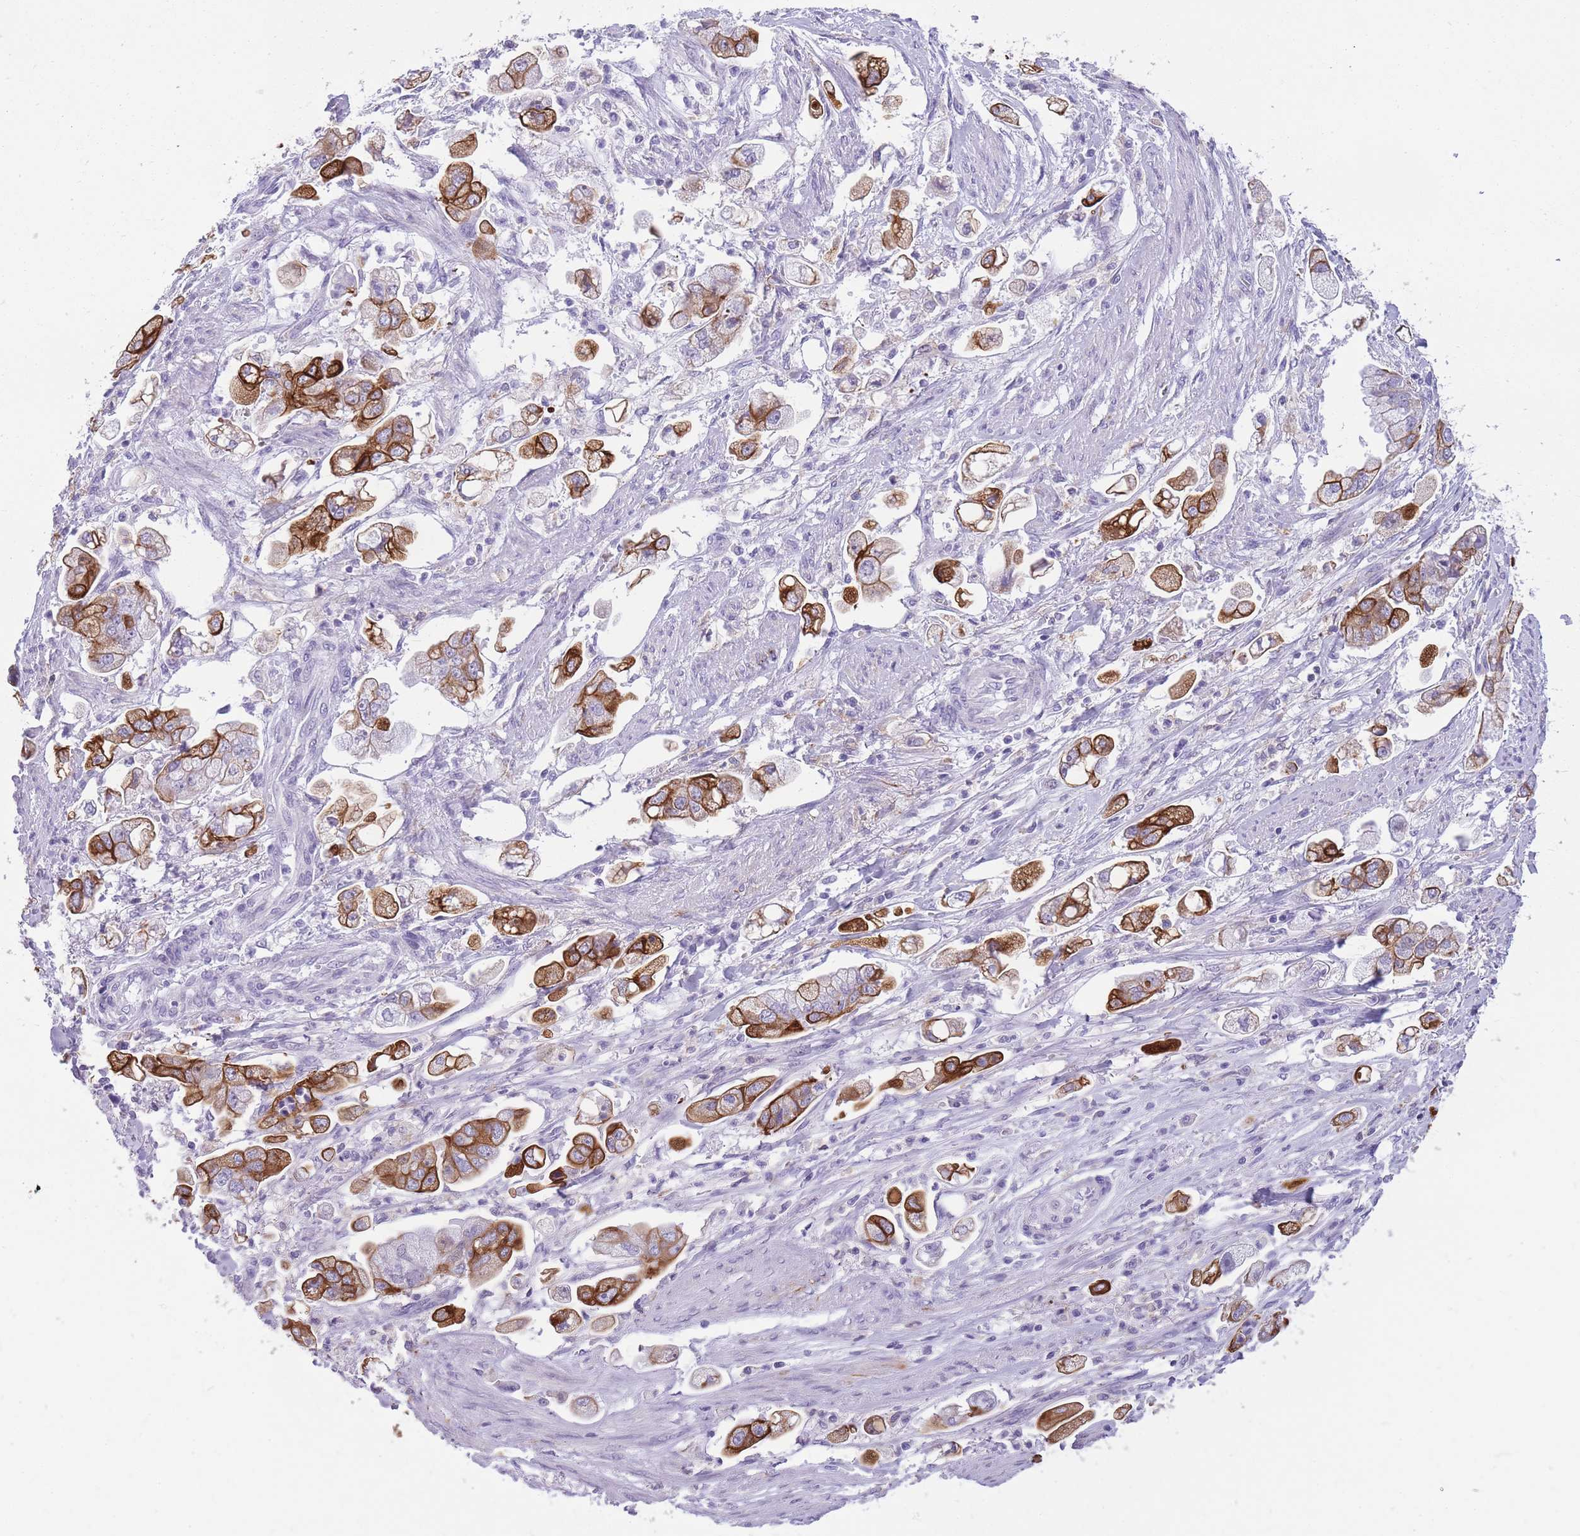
{"staining": {"intensity": "strong", "quantity": ">75%", "location": "cytoplasmic/membranous"}, "tissue": "stomach cancer", "cell_type": "Tumor cells", "image_type": "cancer", "snomed": [{"axis": "morphology", "description": "Adenocarcinoma, NOS"}, {"axis": "topography", "description": "Stomach"}], "caption": "High-power microscopy captured an IHC micrograph of stomach adenocarcinoma, revealing strong cytoplasmic/membranous staining in approximately >75% of tumor cells.", "gene": "RADX", "patient": {"sex": "male", "age": 62}}